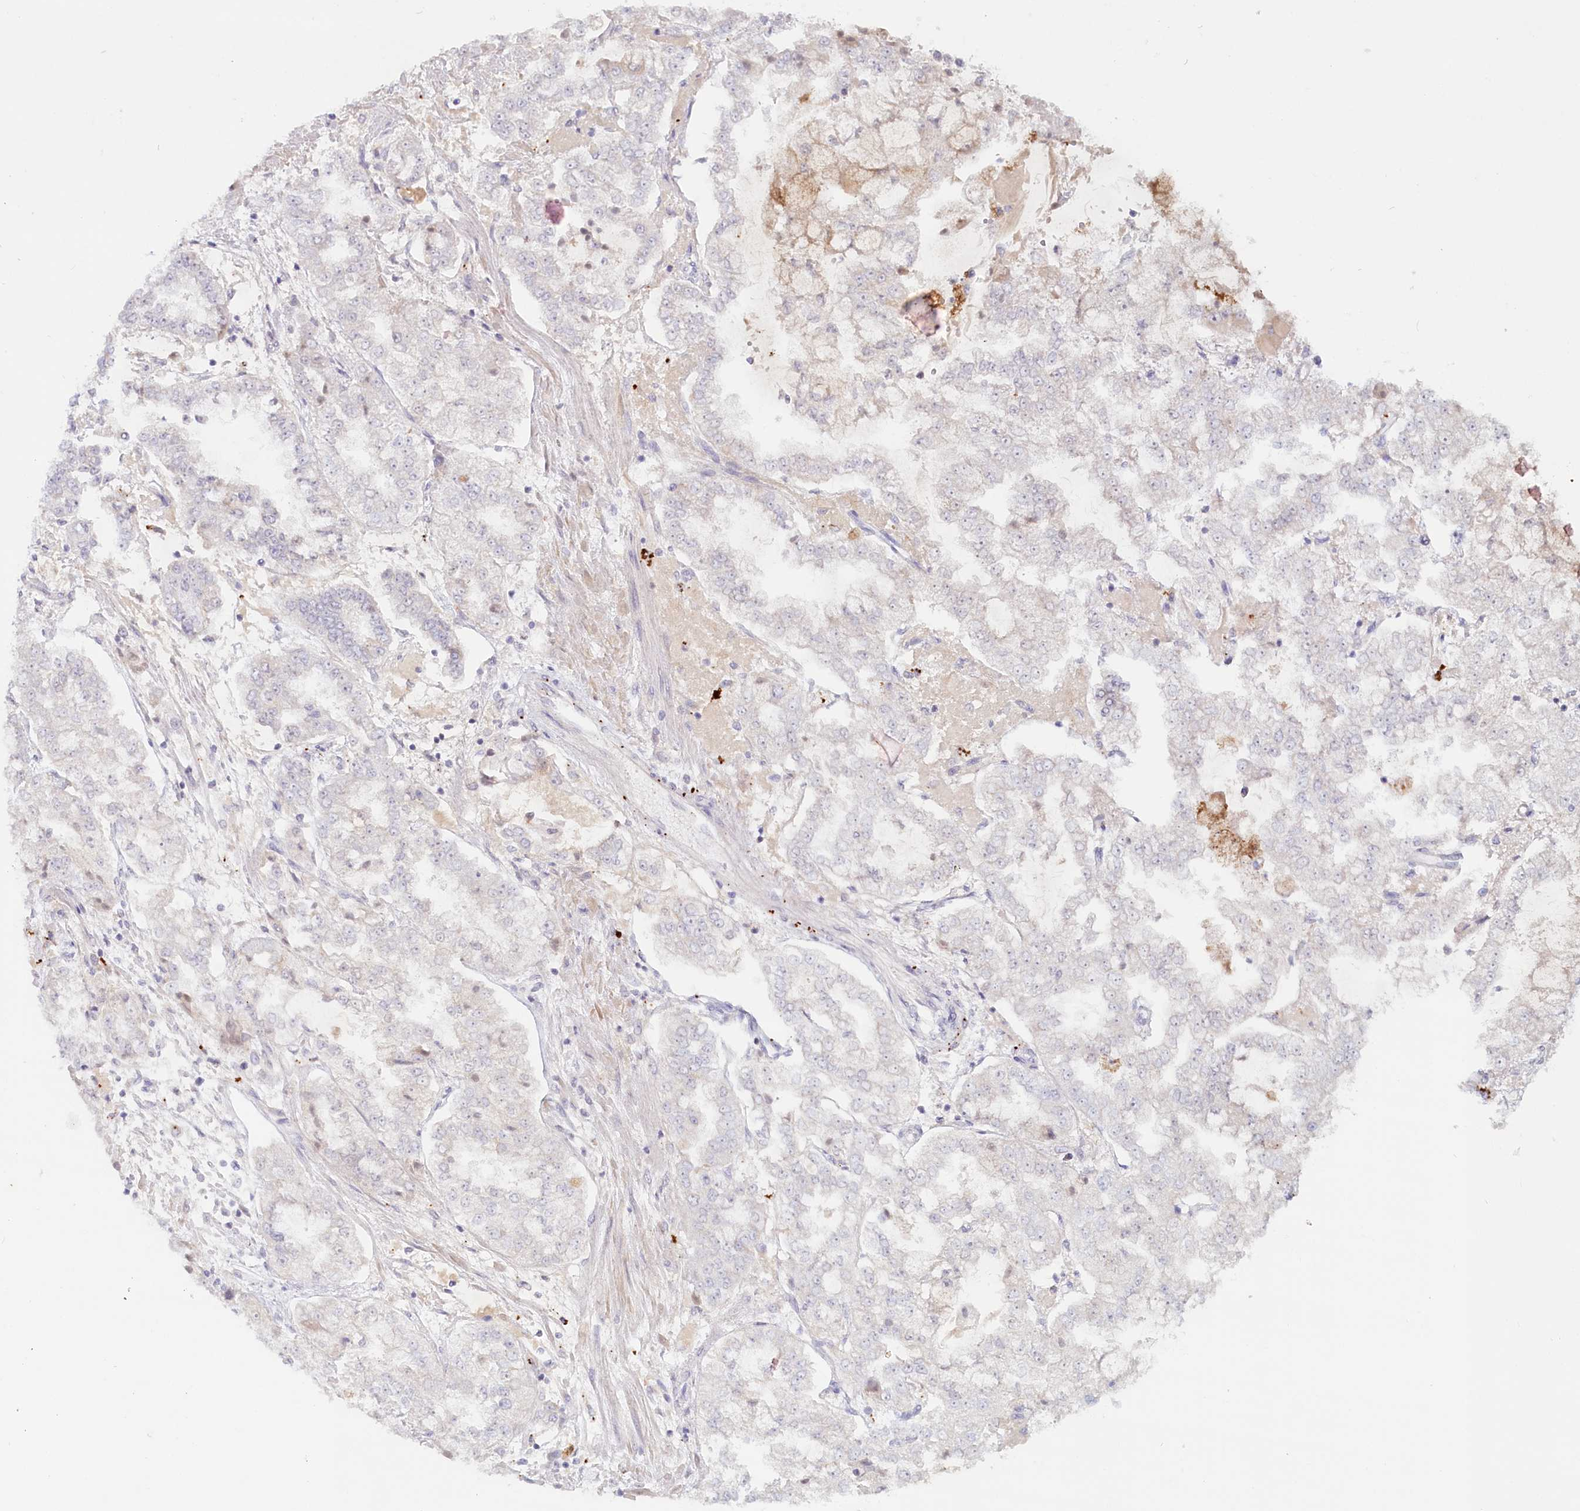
{"staining": {"intensity": "negative", "quantity": "none", "location": "none"}, "tissue": "stomach cancer", "cell_type": "Tumor cells", "image_type": "cancer", "snomed": [{"axis": "morphology", "description": "Adenocarcinoma, NOS"}, {"axis": "topography", "description": "Stomach"}], "caption": "Immunohistochemistry (IHC) photomicrograph of neoplastic tissue: human stomach cancer stained with DAB (3,3'-diaminobenzidine) exhibits no significant protein staining in tumor cells.", "gene": "PSAPL1", "patient": {"sex": "male", "age": 76}}